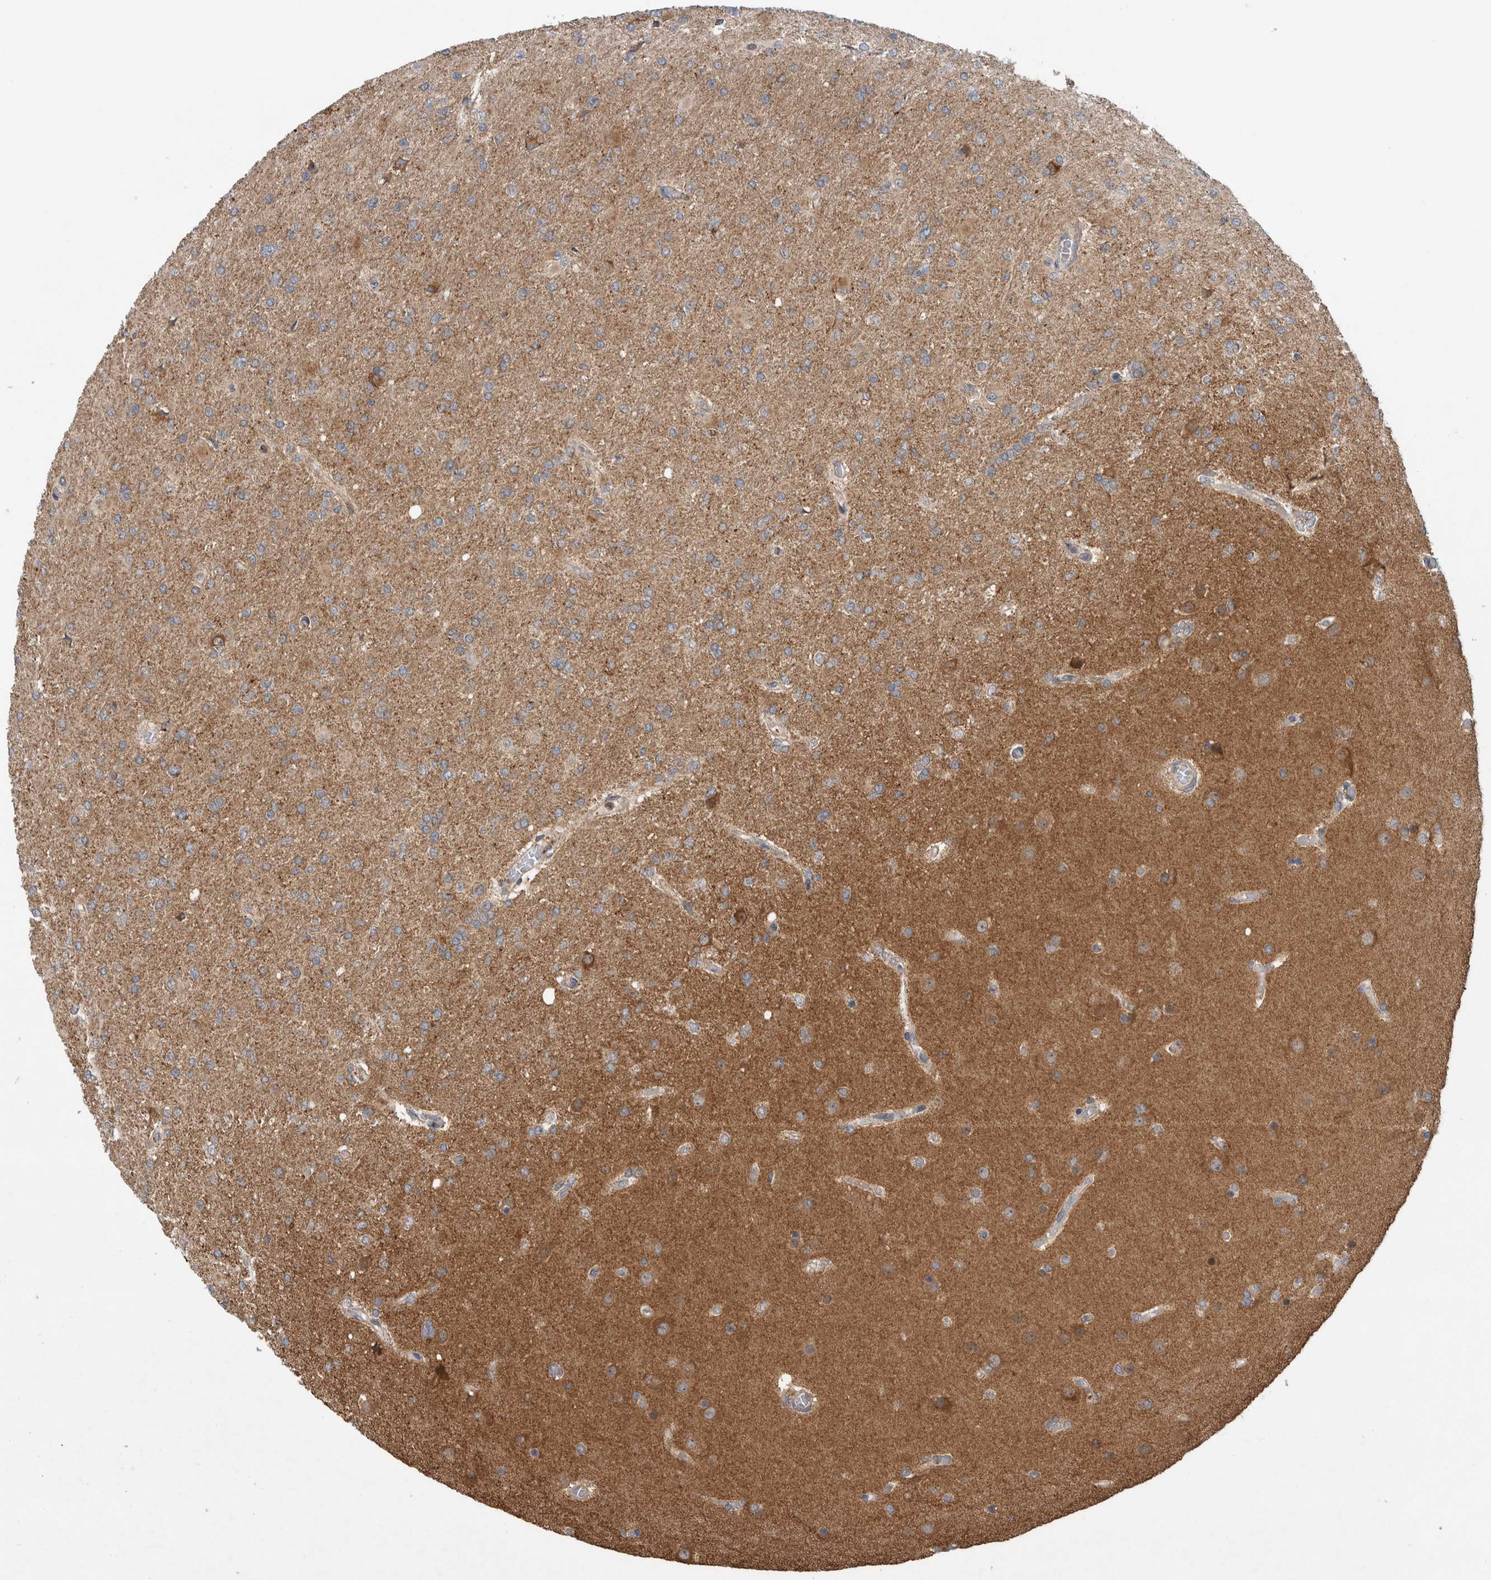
{"staining": {"intensity": "weak", "quantity": "25%-75%", "location": "cytoplasmic/membranous"}, "tissue": "glioma", "cell_type": "Tumor cells", "image_type": "cancer", "snomed": [{"axis": "morphology", "description": "Glioma, malignant, High grade"}, {"axis": "topography", "description": "Cerebral cortex"}], "caption": "Glioma stained with immunohistochemistry (IHC) reveals weak cytoplasmic/membranous positivity in approximately 25%-75% of tumor cells. The protein of interest is shown in brown color, while the nuclei are stained blue.", "gene": "ADGRL3", "patient": {"sex": "female", "age": 36}}